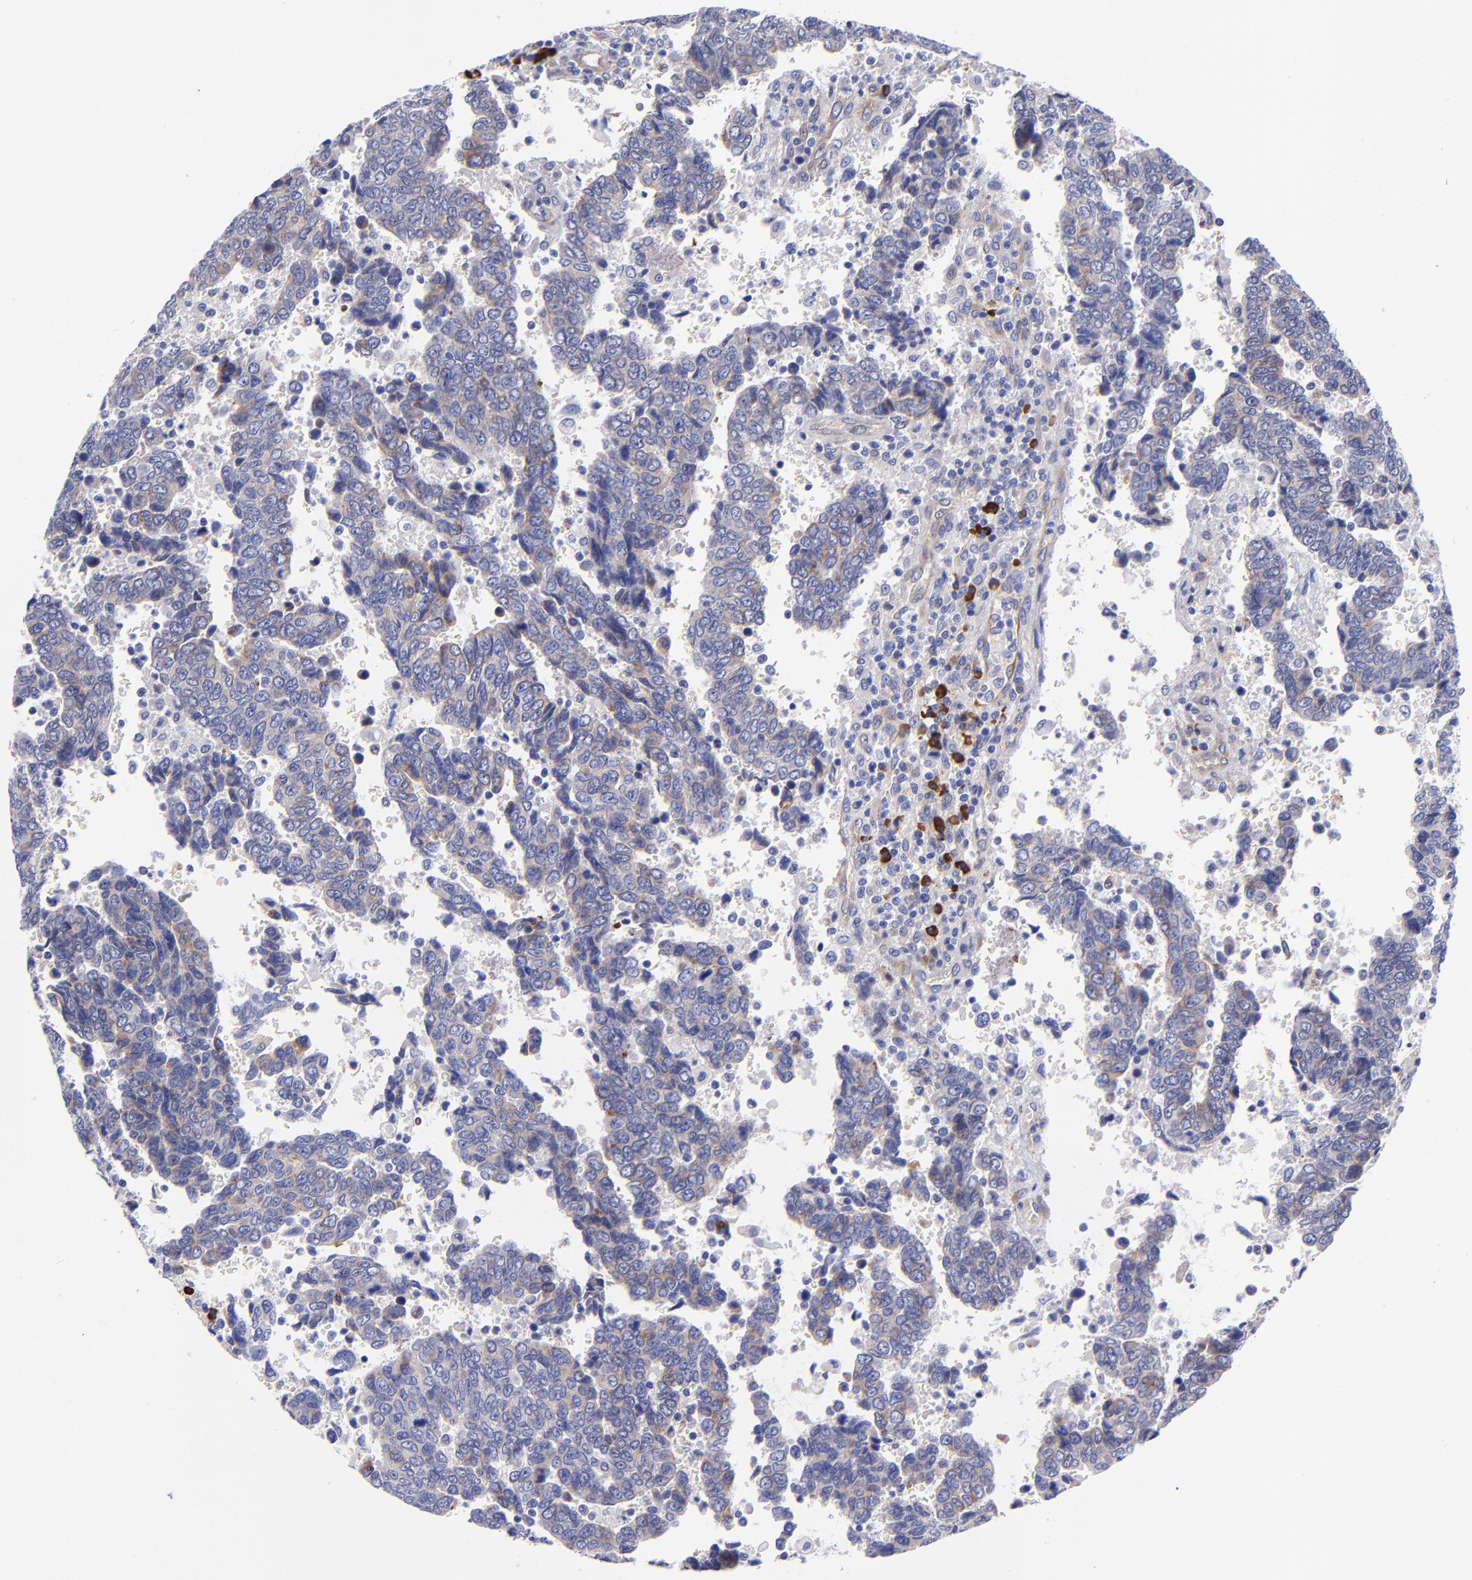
{"staining": {"intensity": "moderate", "quantity": "25%-75%", "location": "cytoplasmic/membranous"}, "tissue": "urothelial cancer", "cell_type": "Tumor cells", "image_type": "cancer", "snomed": [{"axis": "morphology", "description": "Urothelial carcinoma, High grade"}, {"axis": "topography", "description": "Urinary bladder"}], "caption": "A medium amount of moderate cytoplasmic/membranous staining is present in about 25%-75% of tumor cells in urothelial carcinoma (high-grade) tissue.", "gene": "PPFIBP1", "patient": {"sex": "male", "age": 86}}